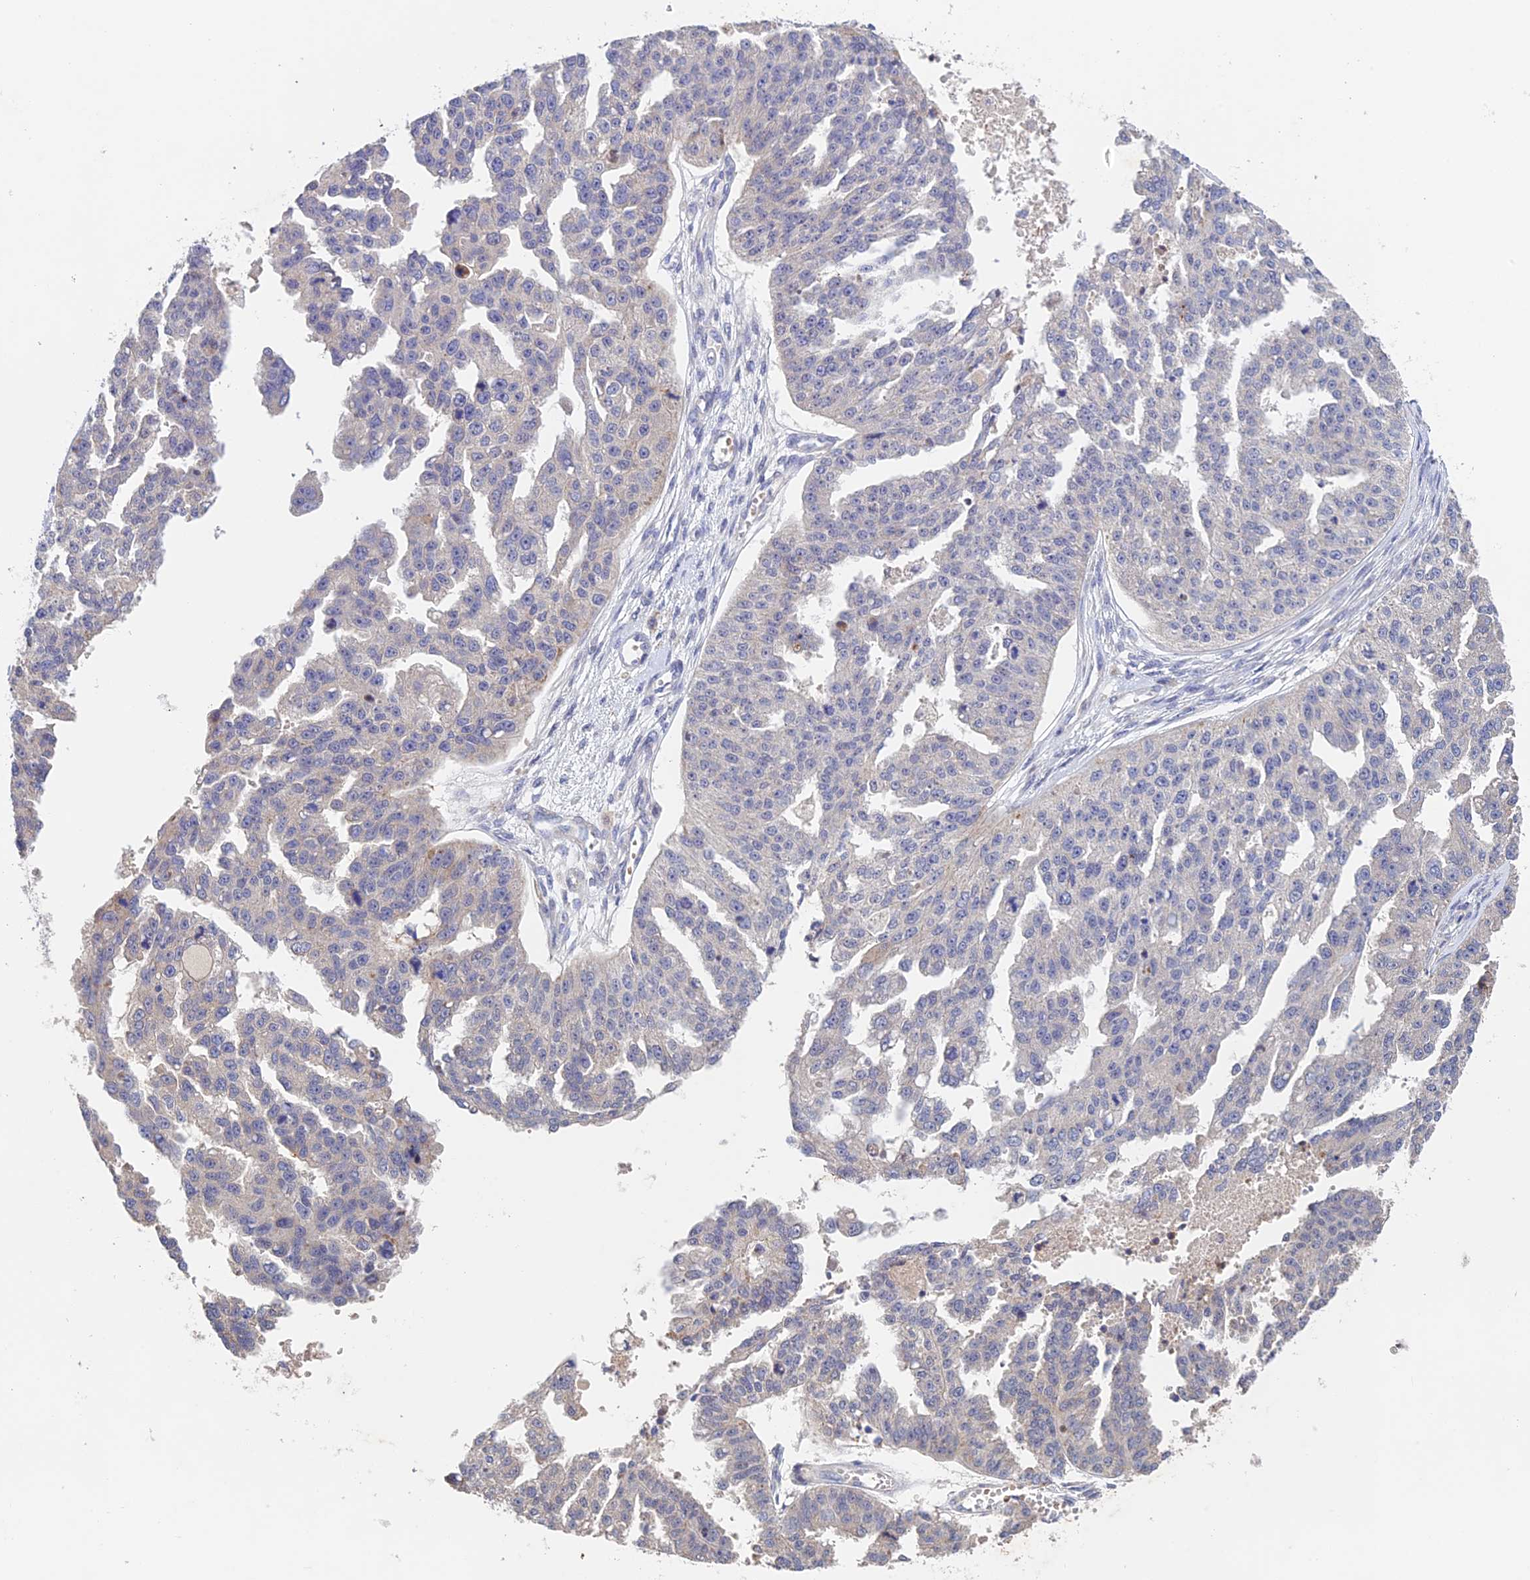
{"staining": {"intensity": "negative", "quantity": "none", "location": "none"}, "tissue": "ovarian cancer", "cell_type": "Tumor cells", "image_type": "cancer", "snomed": [{"axis": "morphology", "description": "Cystadenocarcinoma, serous, NOS"}, {"axis": "topography", "description": "Ovary"}], "caption": "A micrograph of human serous cystadenocarcinoma (ovarian) is negative for staining in tumor cells. (Stains: DAB (3,3'-diaminobenzidine) immunohistochemistry with hematoxylin counter stain, Microscopy: brightfield microscopy at high magnification).", "gene": "CWH43", "patient": {"sex": "female", "age": 58}}